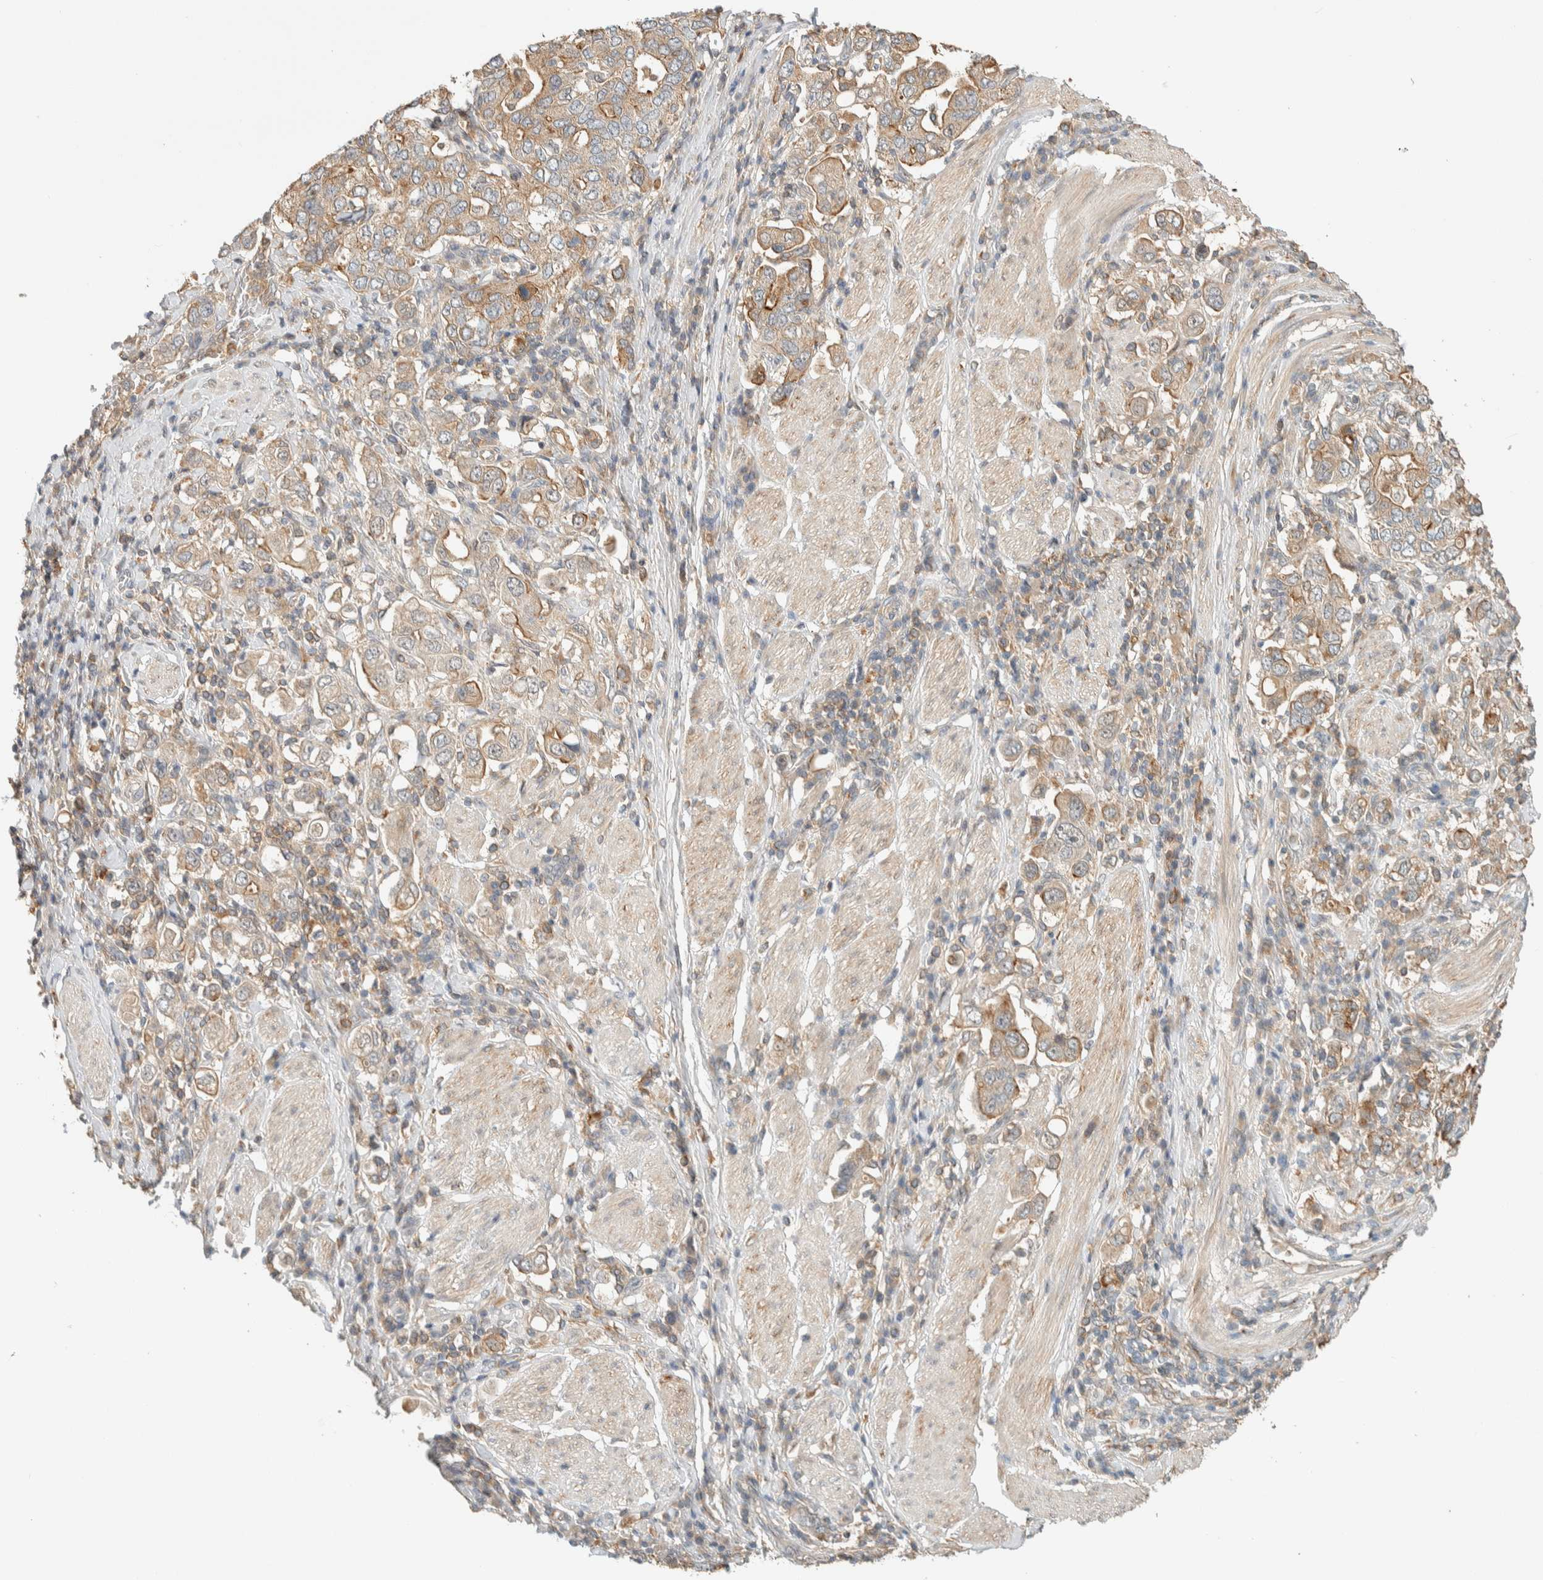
{"staining": {"intensity": "moderate", "quantity": ">75%", "location": "cytoplasmic/membranous"}, "tissue": "stomach cancer", "cell_type": "Tumor cells", "image_type": "cancer", "snomed": [{"axis": "morphology", "description": "Adenocarcinoma, NOS"}, {"axis": "topography", "description": "Stomach, upper"}], "caption": "Adenocarcinoma (stomach) tissue reveals moderate cytoplasmic/membranous expression in about >75% of tumor cells, visualized by immunohistochemistry.", "gene": "RAB11FIP1", "patient": {"sex": "male", "age": 62}}